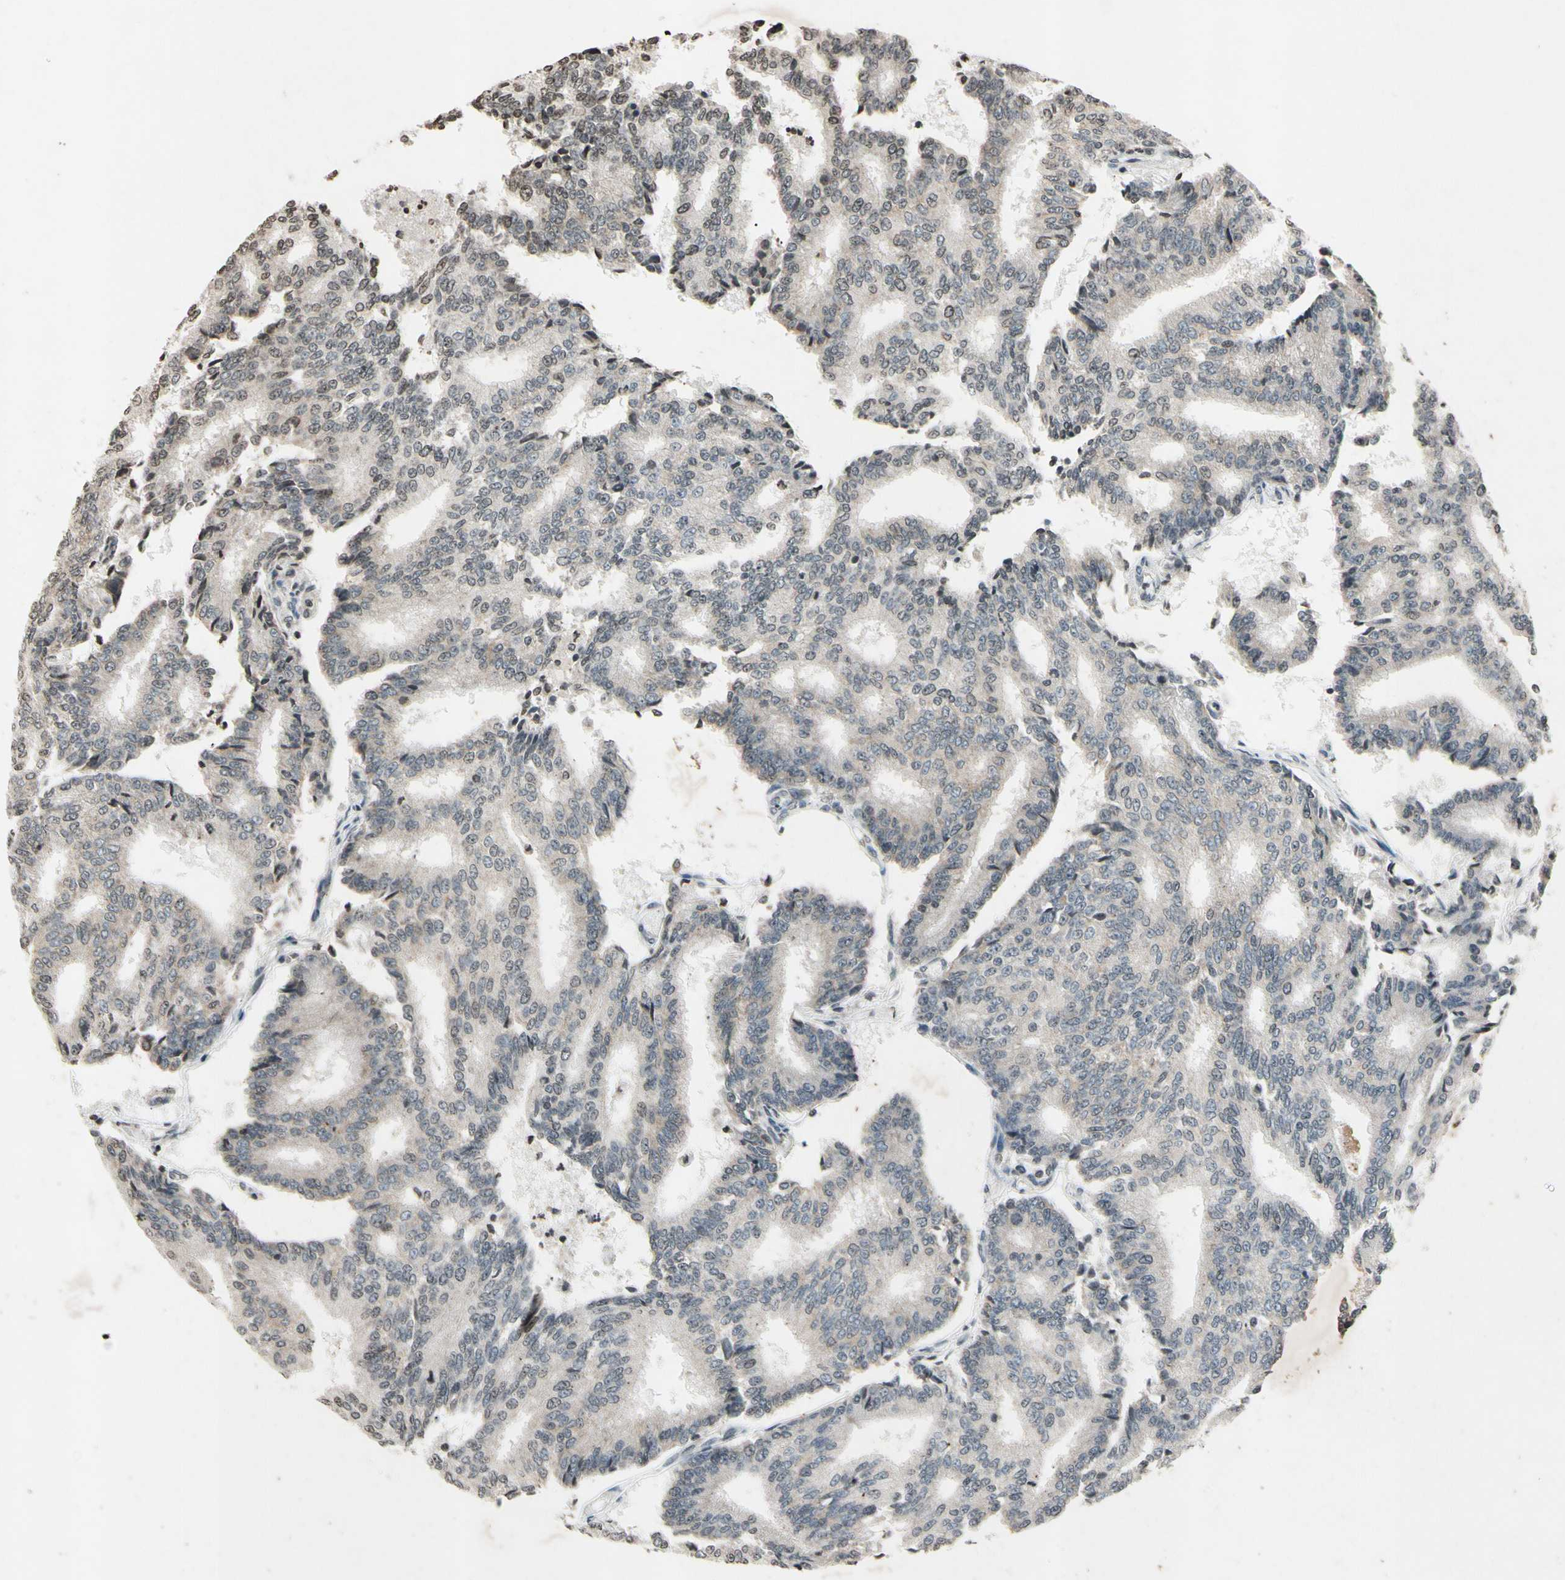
{"staining": {"intensity": "weak", "quantity": ">75%", "location": "cytoplasmic/membranous"}, "tissue": "prostate cancer", "cell_type": "Tumor cells", "image_type": "cancer", "snomed": [{"axis": "morphology", "description": "Adenocarcinoma, High grade"}, {"axis": "topography", "description": "Prostate"}], "caption": "IHC of adenocarcinoma (high-grade) (prostate) exhibits low levels of weak cytoplasmic/membranous positivity in about >75% of tumor cells.", "gene": "CLDN11", "patient": {"sex": "male", "age": 55}}